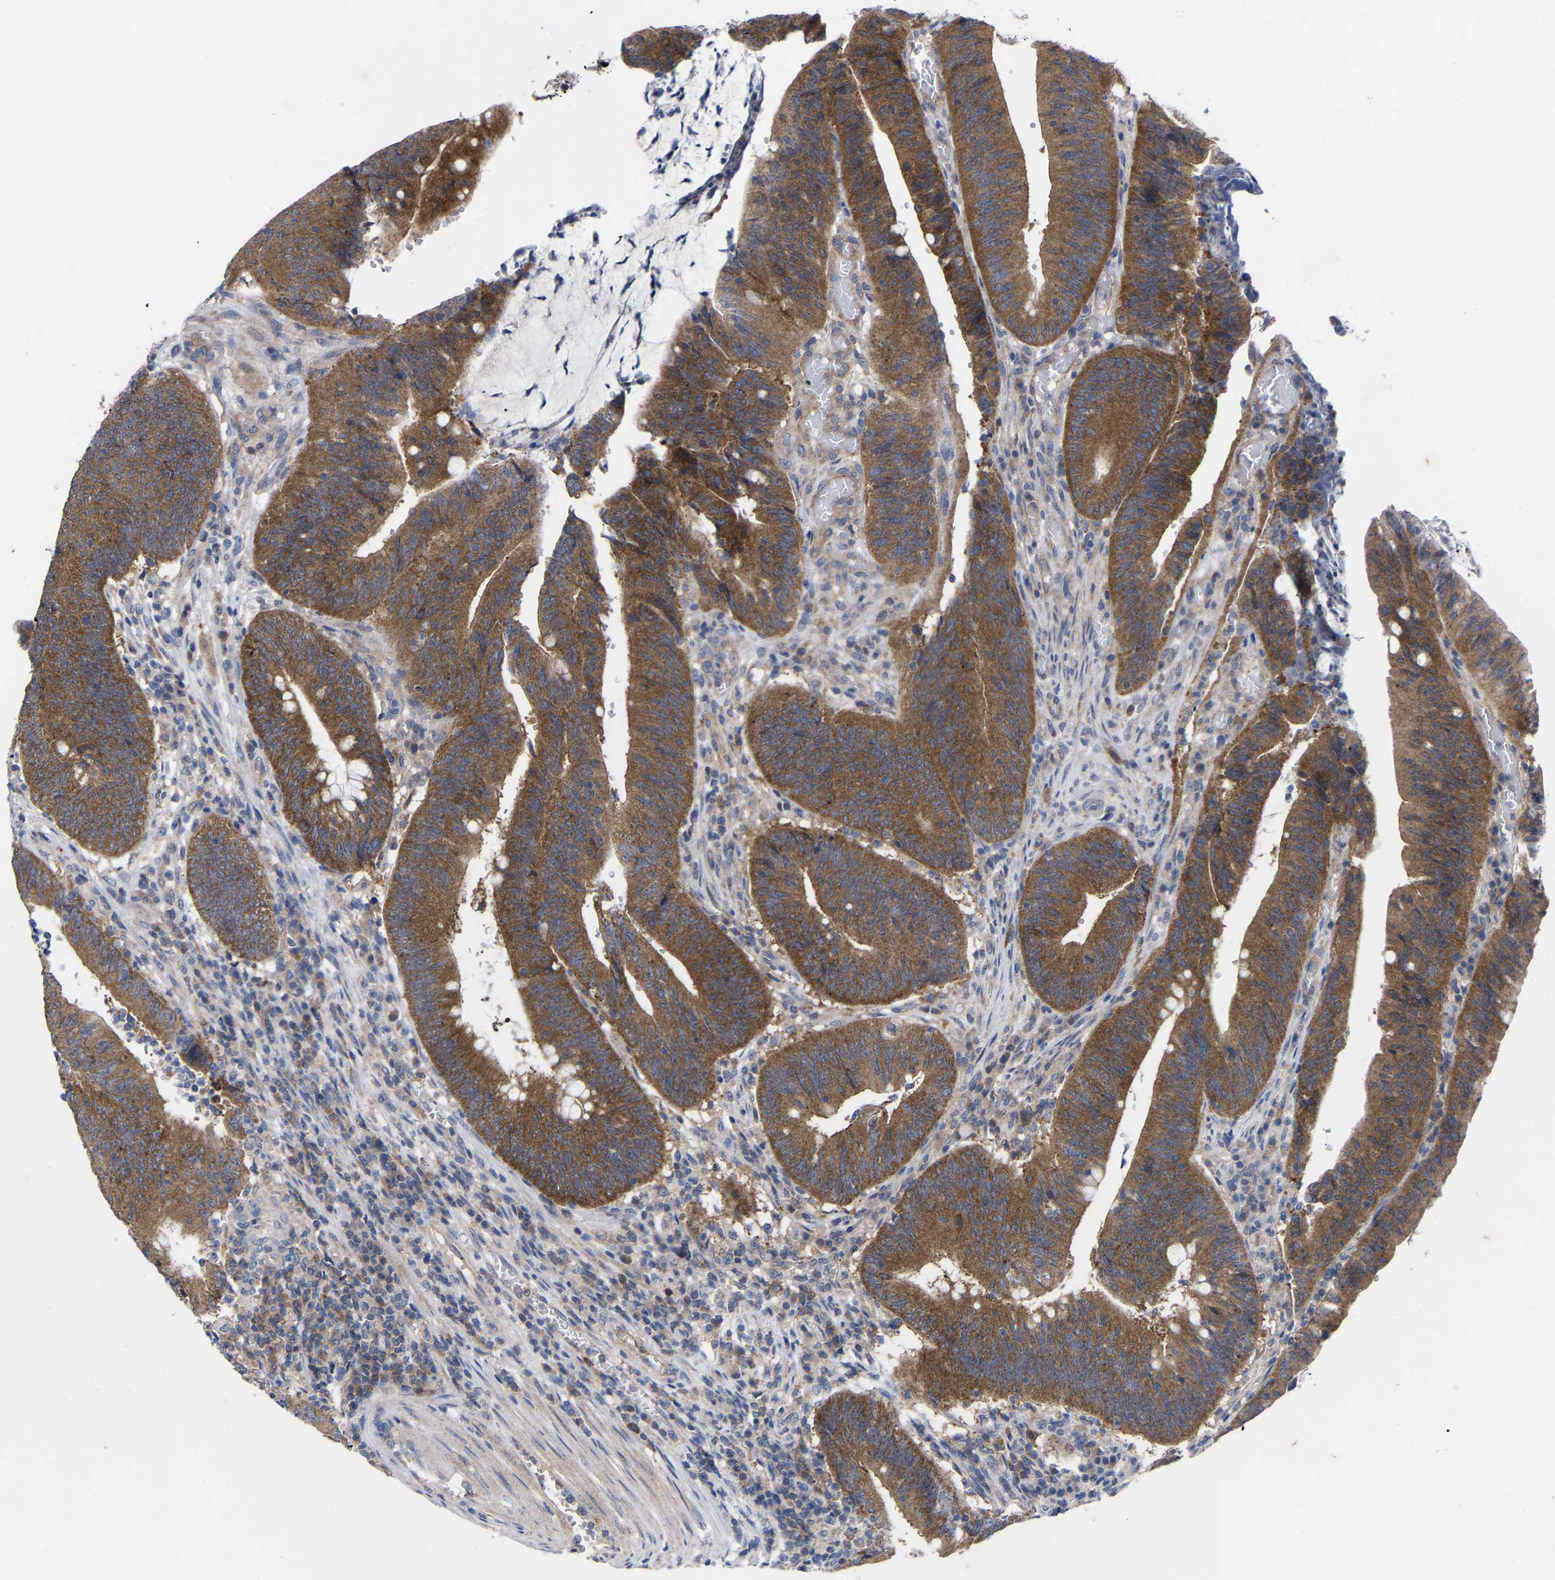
{"staining": {"intensity": "strong", "quantity": ">75%", "location": "cytoplasmic/membranous"}, "tissue": "colorectal cancer", "cell_type": "Tumor cells", "image_type": "cancer", "snomed": [{"axis": "morphology", "description": "Normal tissue, NOS"}, {"axis": "morphology", "description": "Adenocarcinoma, NOS"}, {"axis": "topography", "description": "Rectum"}], "caption": "Protein staining reveals strong cytoplasmic/membranous expression in about >75% of tumor cells in colorectal cancer (adenocarcinoma).", "gene": "TCP1", "patient": {"sex": "female", "age": 66}}